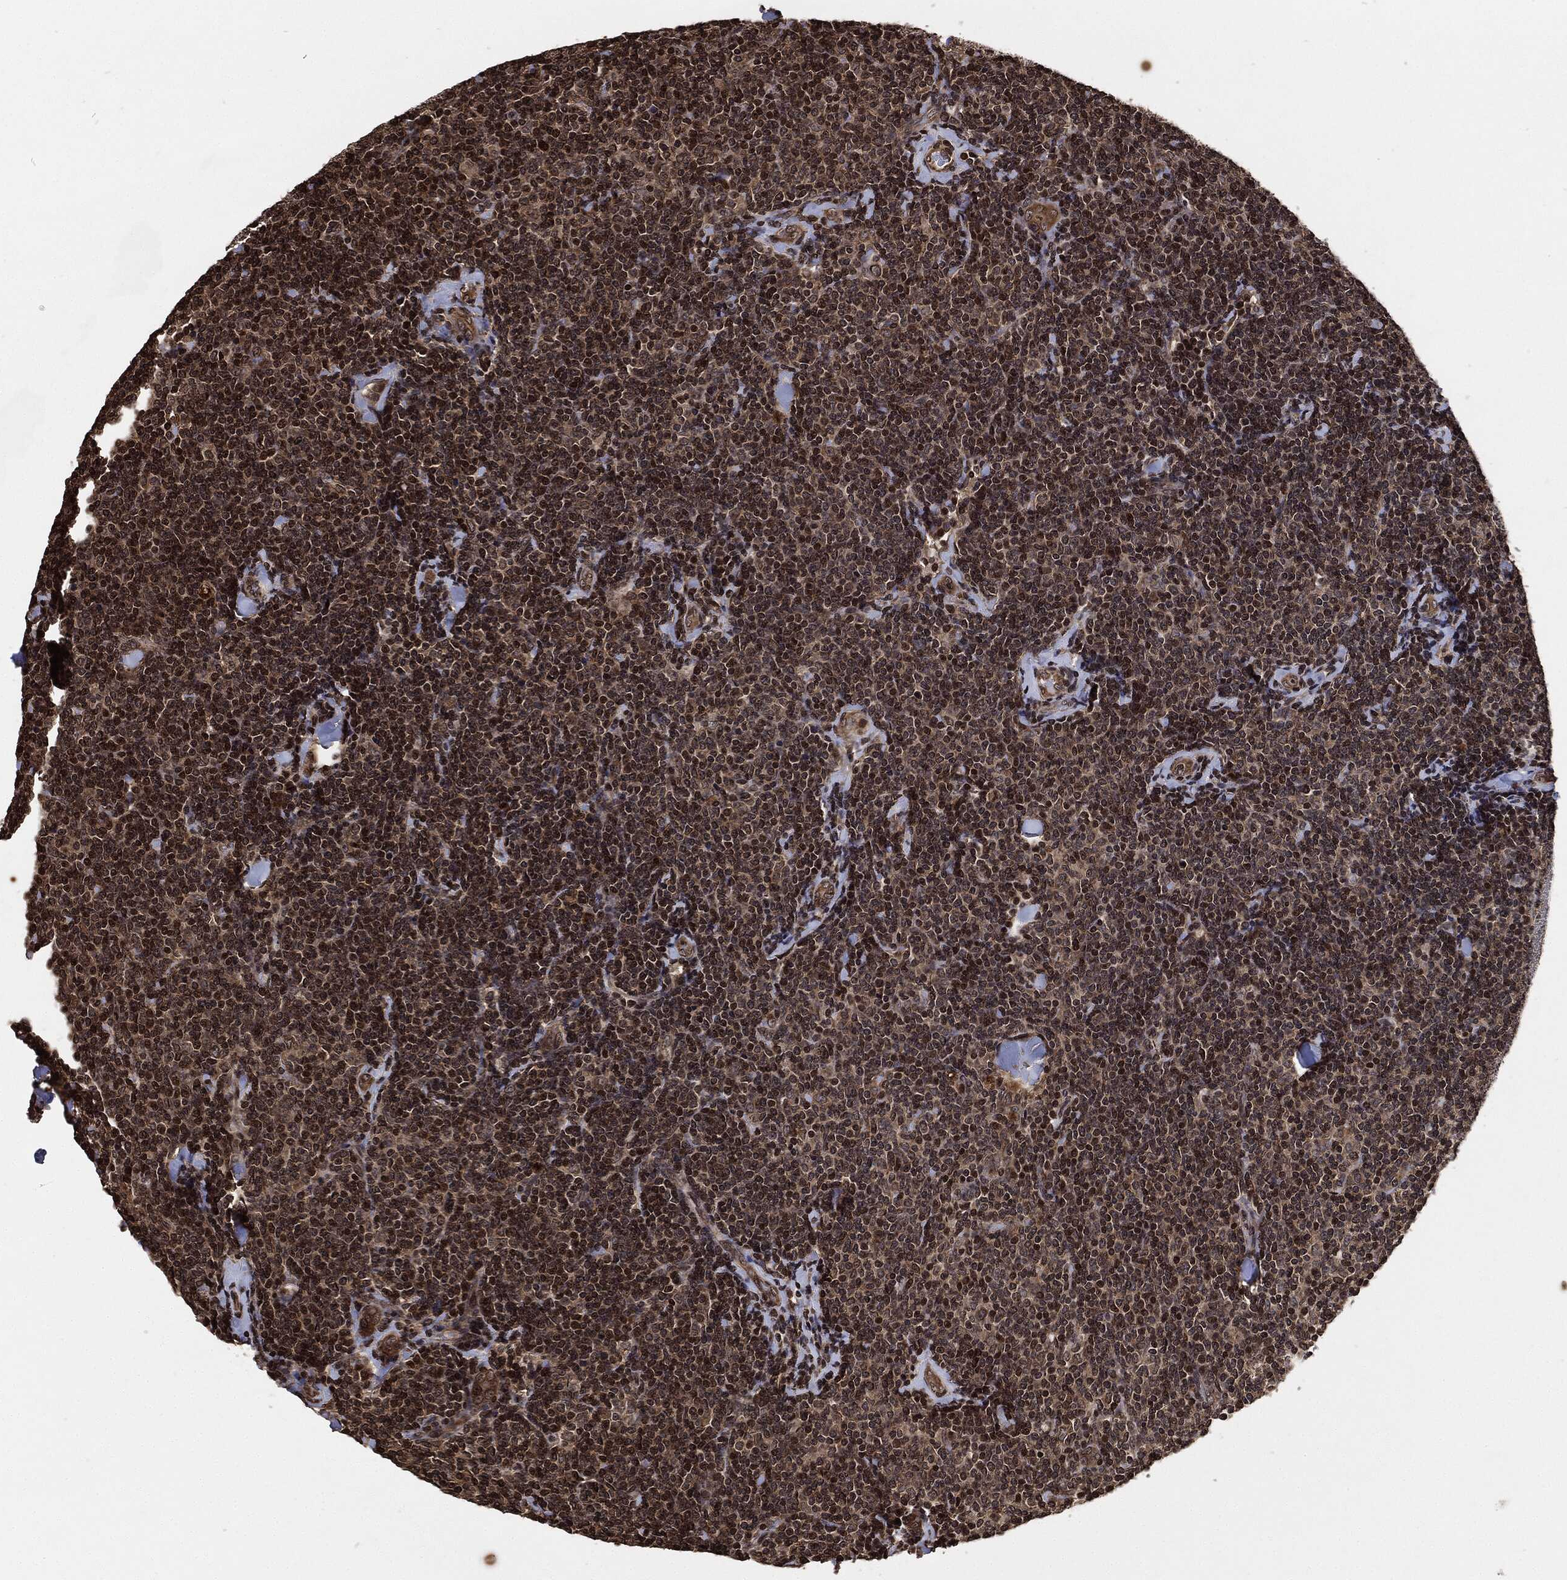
{"staining": {"intensity": "moderate", "quantity": ">75%", "location": "nuclear"}, "tissue": "lymphoma", "cell_type": "Tumor cells", "image_type": "cancer", "snomed": [{"axis": "morphology", "description": "Malignant lymphoma, non-Hodgkin's type, Low grade"}, {"axis": "topography", "description": "Lymph node"}], "caption": "Lymphoma stained with DAB immunohistochemistry demonstrates medium levels of moderate nuclear expression in approximately >75% of tumor cells.", "gene": "PDK1", "patient": {"sex": "female", "age": 56}}